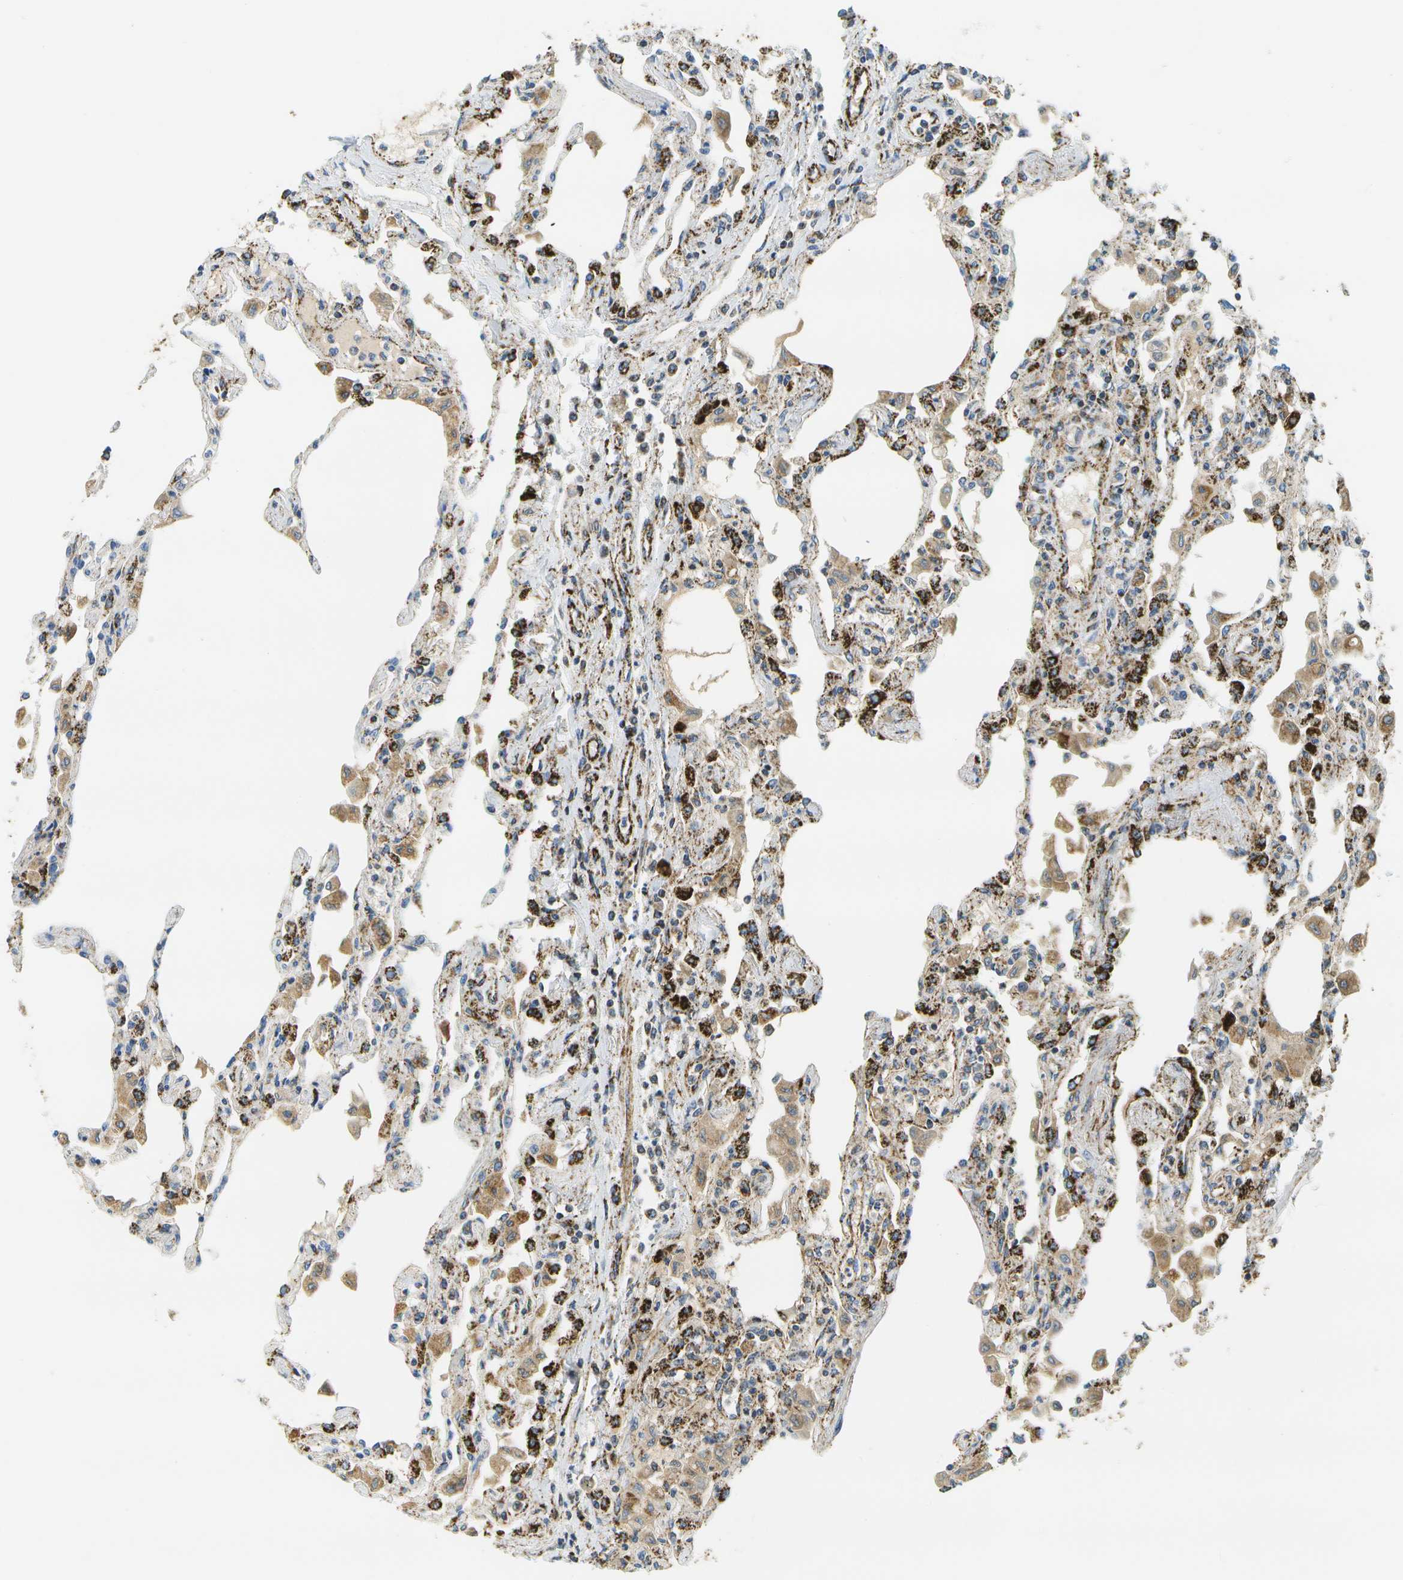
{"staining": {"intensity": "strong", "quantity": "<25%", "location": "cytoplasmic/membranous"}, "tissue": "lung", "cell_type": "Alveolar cells", "image_type": "normal", "snomed": [{"axis": "morphology", "description": "Normal tissue, NOS"}, {"axis": "topography", "description": "Bronchus"}, {"axis": "topography", "description": "Lung"}], "caption": "Alveolar cells demonstrate medium levels of strong cytoplasmic/membranous positivity in approximately <25% of cells in benign lung. Nuclei are stained in blue.", "gene": "HLCS", "patient": {"sex": "female", "age": 49}}